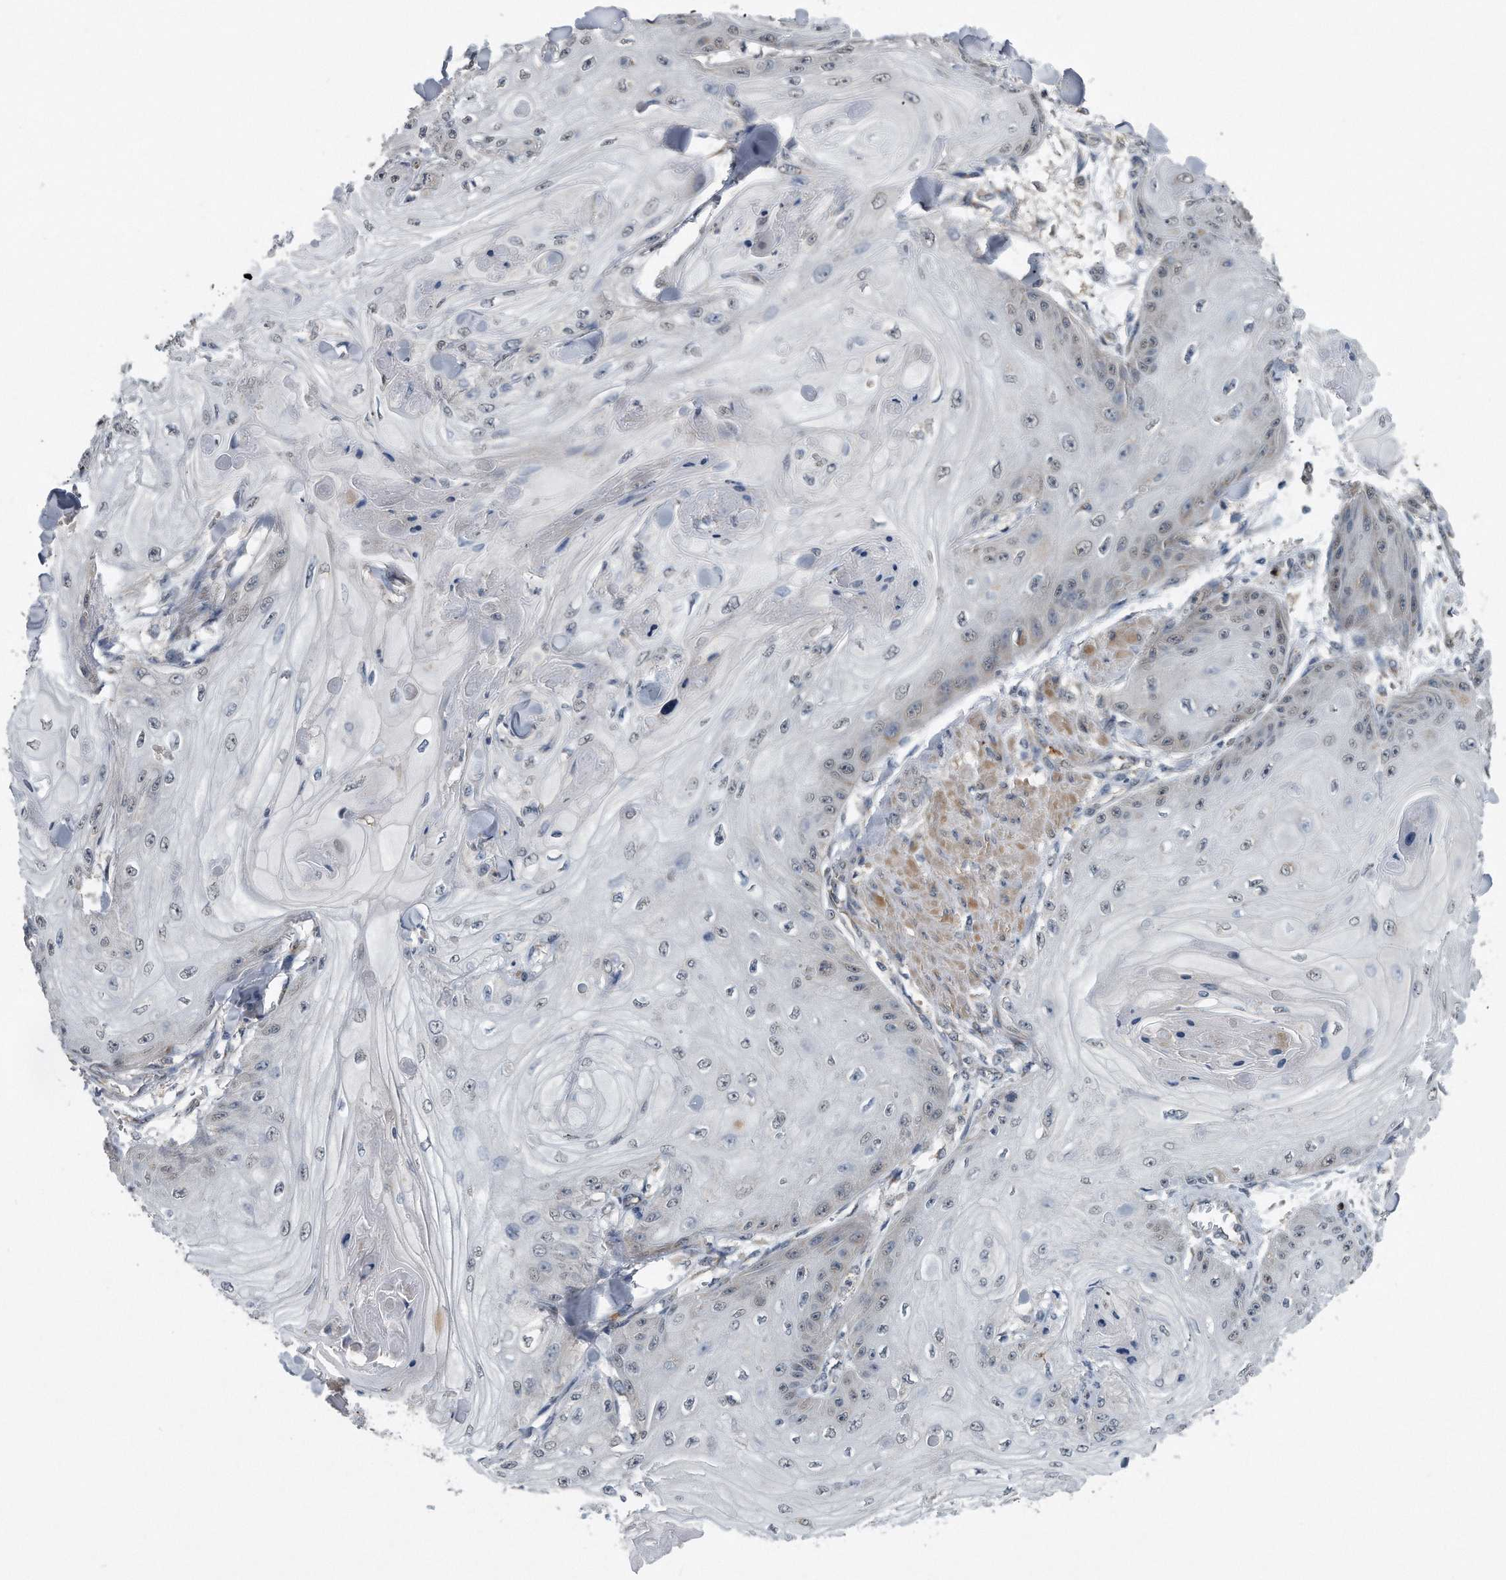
{"staining": {"intensity": "negative", "quantity": "none", "location": "none"}, "tissue": "skin cancer", "cell_type": "Tumor cells", "image_type": "cancer", "snomed": [{"axis": "morphology", "description": "Squamous cell carcinoma, NOS"}, {"axis": "topography", "description": "Skin"}], "caption": "A high-resolution micrograph shows immunohistochemistry (IHC) staining of skin cancer, which reveals no significant staining in tumor cells.", "gene": "LYRM4", "patient": {"sex": "male", "age": 74}}